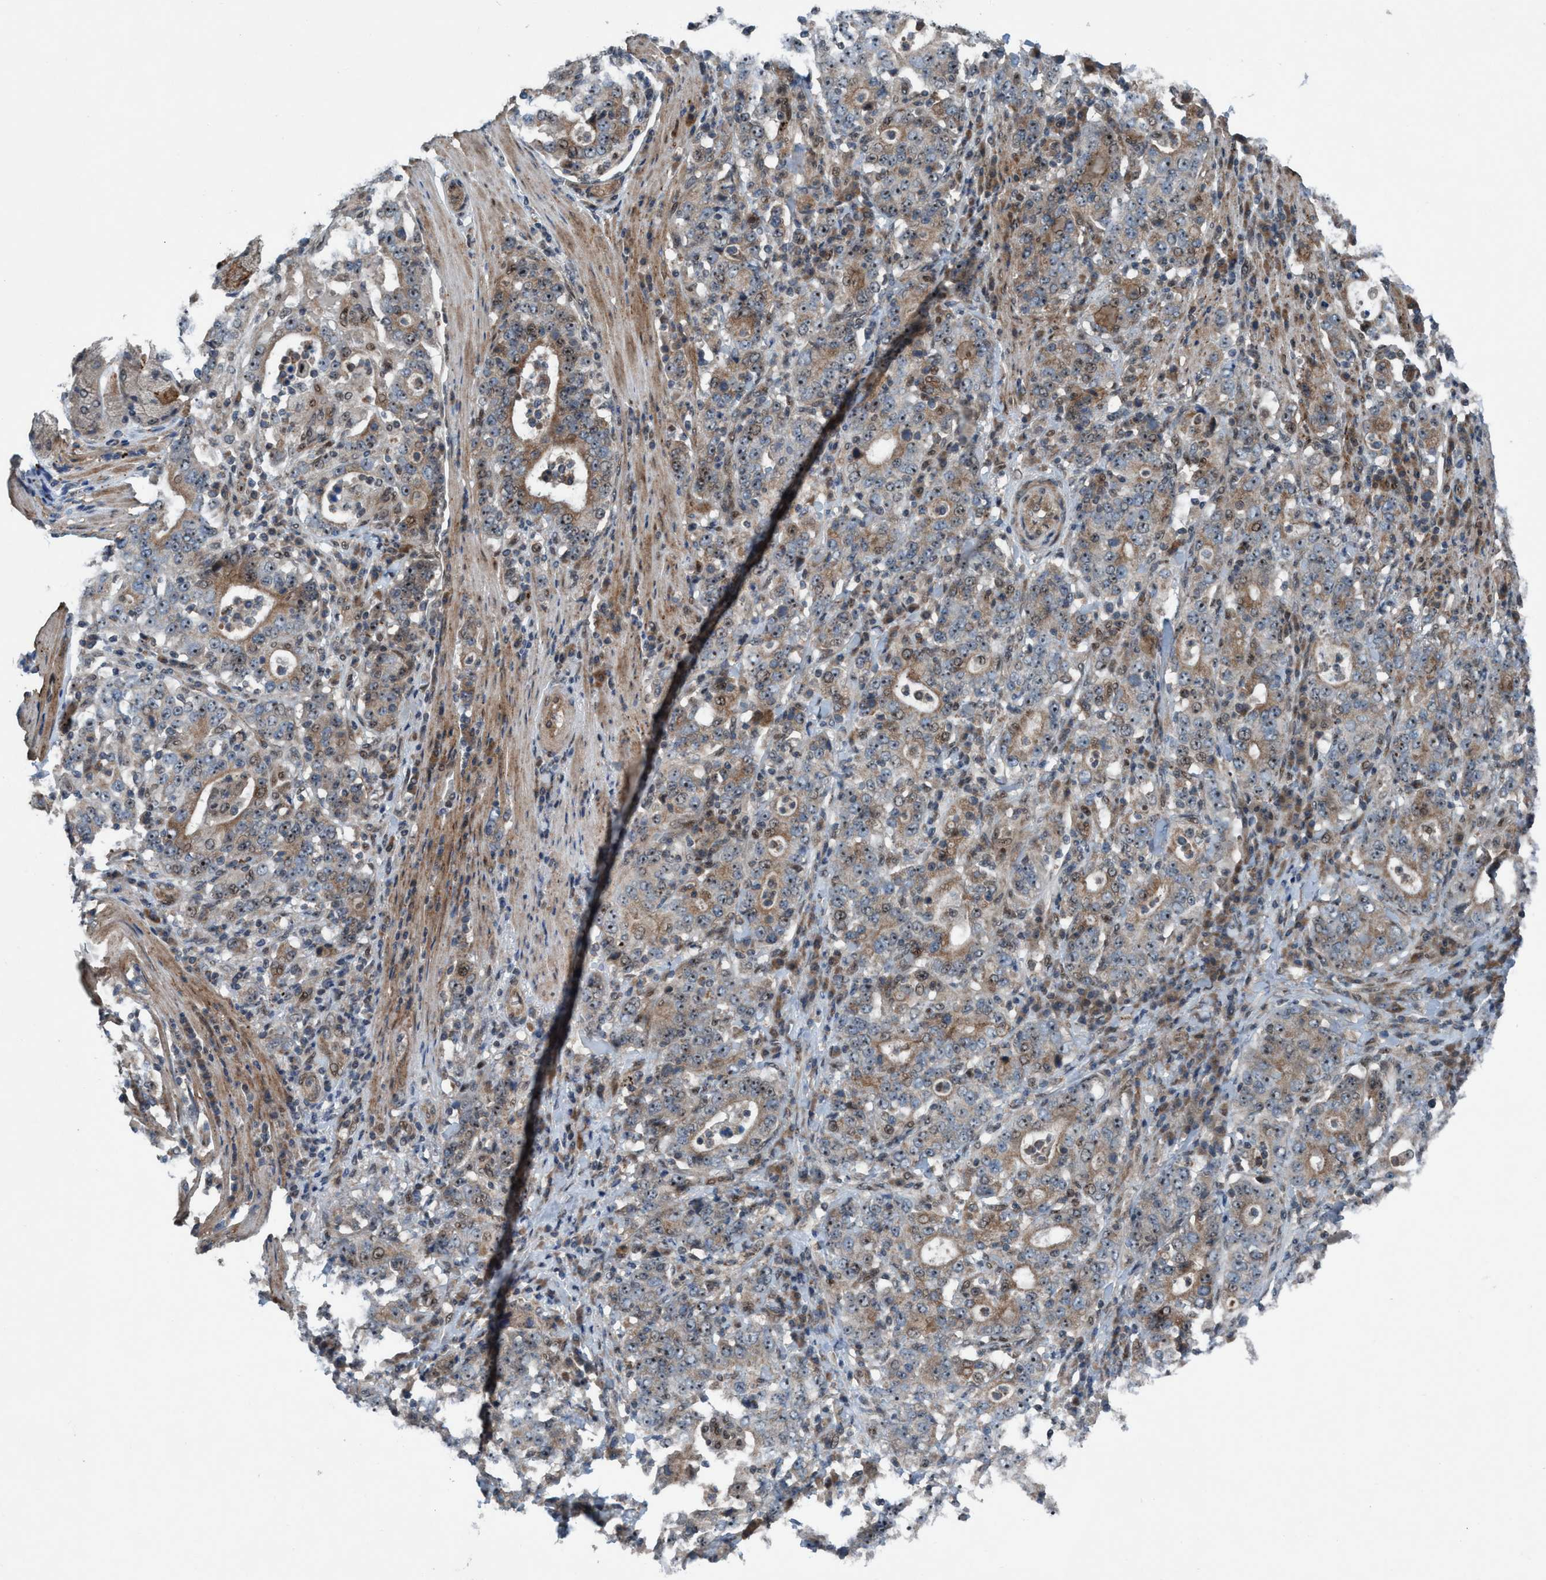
{"staining": {"intensity": "moderate", "quantity": ">75%", "location": "cytoplasmic/membranous,nuclear"}, "tissue": "stomach cancer", "cell_type": "Tumor cells", "image_type": "cancer", "snomed": [{"axis": "morphology", "description": "Normal tissue, NOS"}, {"axis": "morphology", "description": "Adenocarcinoma, NOS"}, {"axis": "topography", "description": "Stomach, upper"}, {"axis": "topography", "description": "Stomach"}], "caption": "Immunohistochemistry image of neoplastic tissue: human stomach cancer stained using immunohistochemistry exhibits medium levels of moderate protein expression localized specifically in the cytoplasmic/membranous and nuclear of tumor cells, appearing as a cytoplasmic/membranous and nuclear brown color.", "gene": "NISCH", "patient": {"sex": "male", "age": 59}}